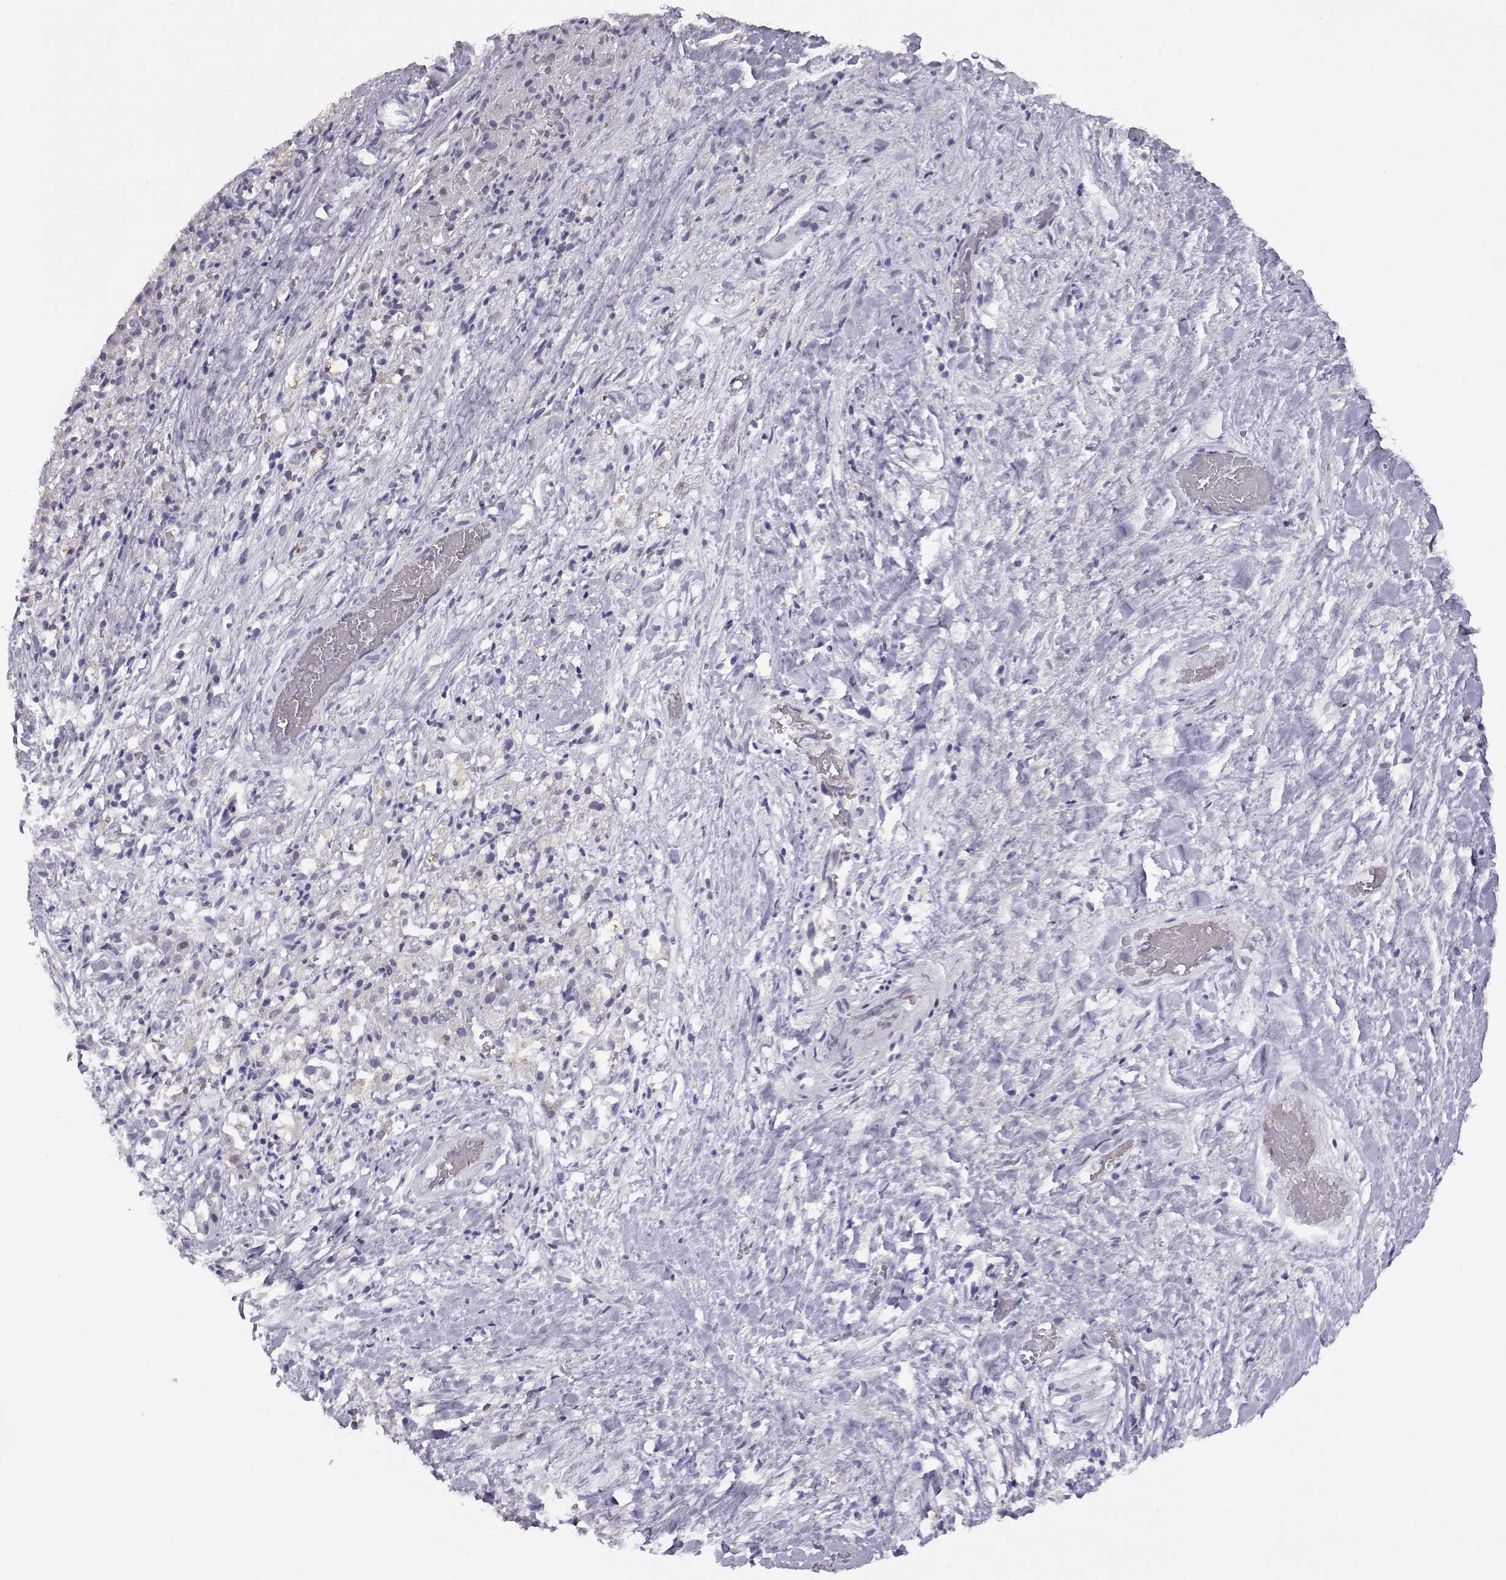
{"staining": {"intensity": "negative", "quantity": "none", "location": "none"}, "tissue": "liver cancer", "cell_type": "Tumor cells", "image_type": "cancer", "snomed": [{"axis": "morphology", "description": "Cholangiocarcinoma"}, {"axis": "topography", "description": "Liver"}], "caption": "Protein analysis of liver cancer reveals no significant expression in tumor cells. (DAB immunohistochemistry visualized using brightfield microscopy, high magnification).", "gene": "AKR1B1", "patient": {"sex": "female", "age": 52}}